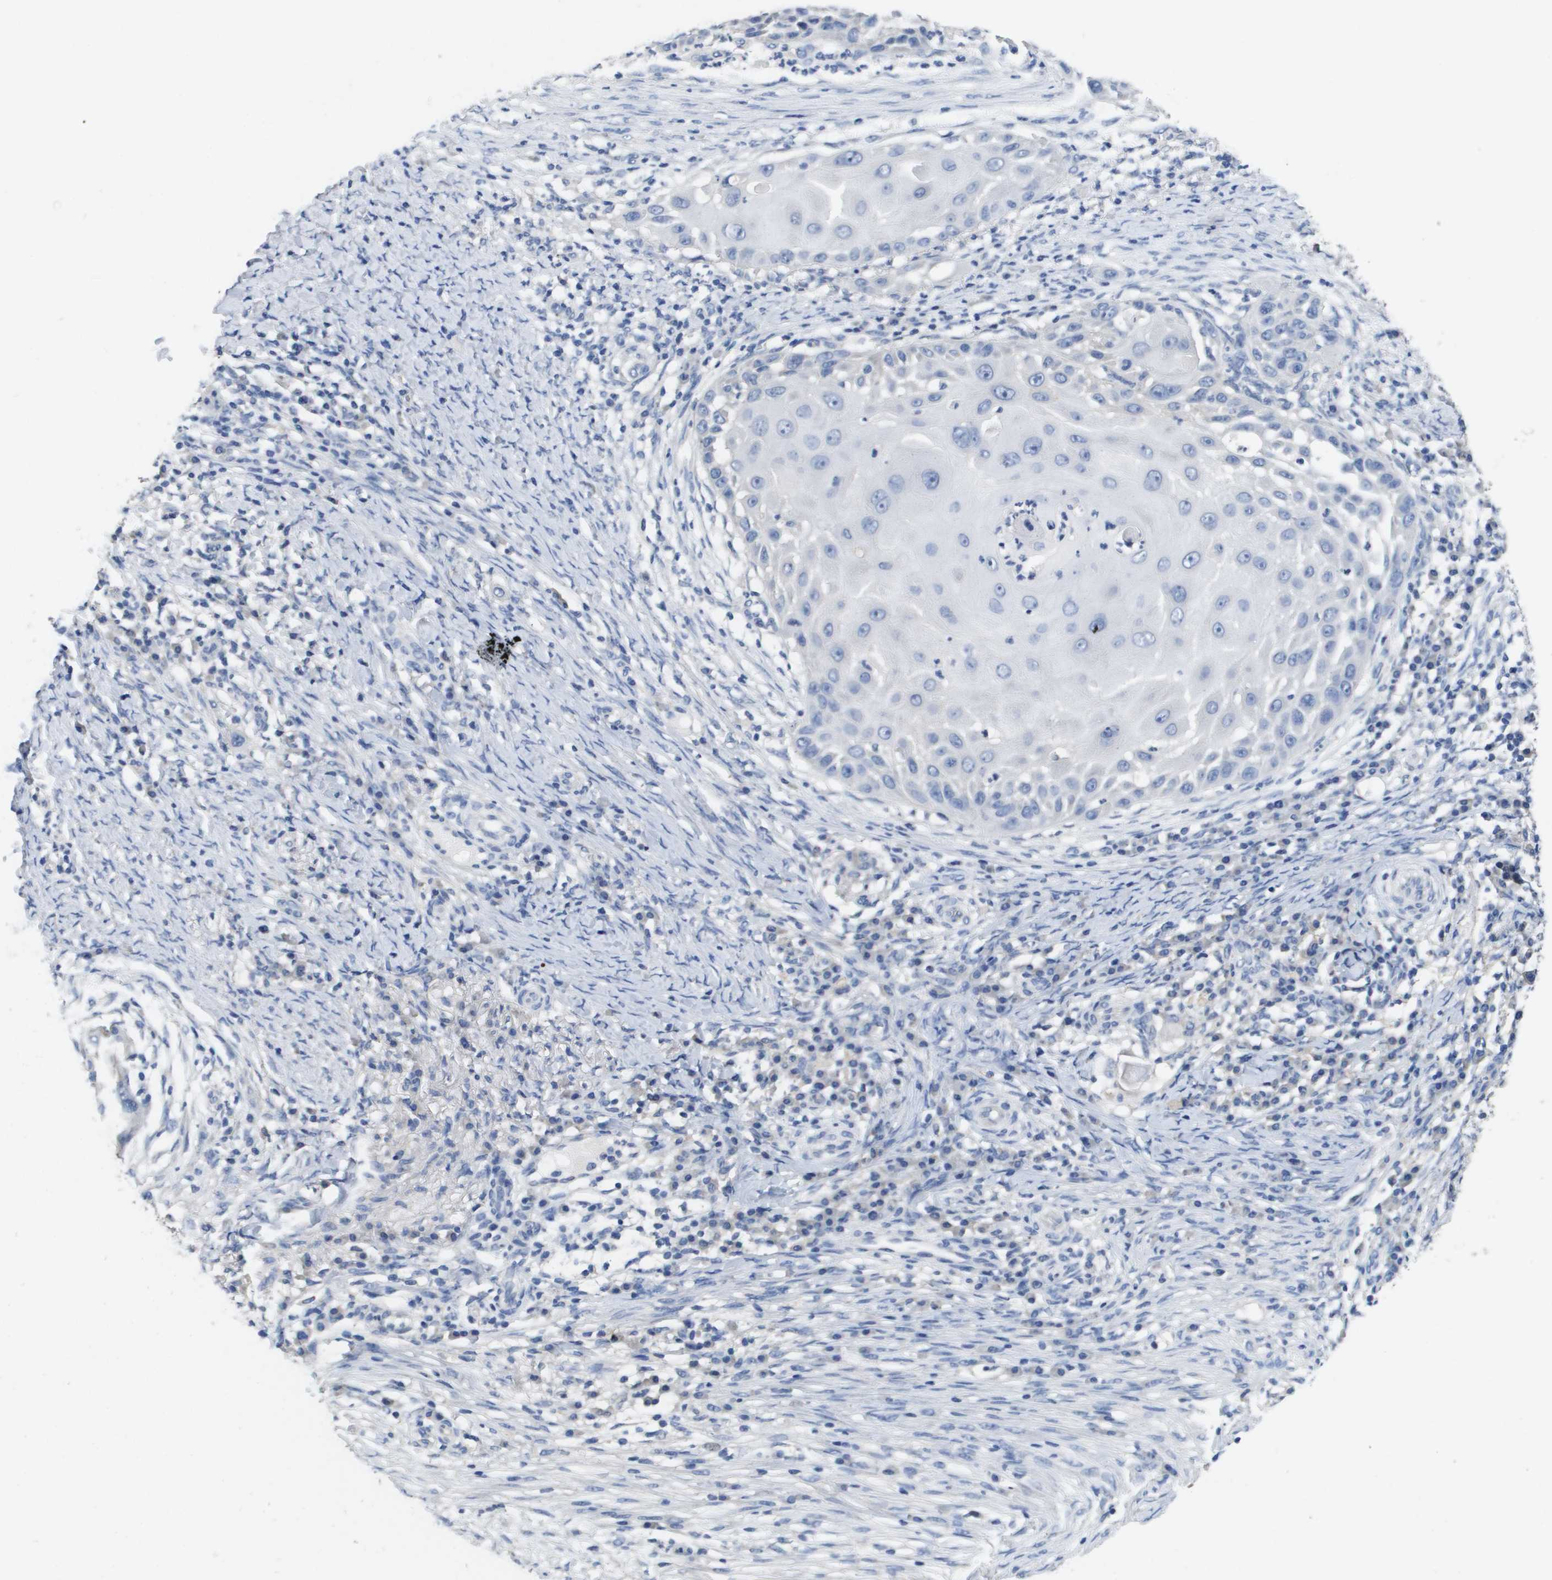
{"staining": {"intensity": "negative", "quantity": "none", "location": "none"}, "tissue": "skin cancer", "cell_type": "Tumor cells", "image_type": "cancer", "snomed": [{"axis": "morphology", "description": "Squamous cell carcinoma, NOS"}, {"axis": "topography", "description": "Skin"}], "caption": "This is a image of immunohistochemistry (IHC) staining of skin squamous cell carcinoma, which shows no staining in tumor cells.", "gene": "CA9", "patient": {"sex": "female", "age": 44}}